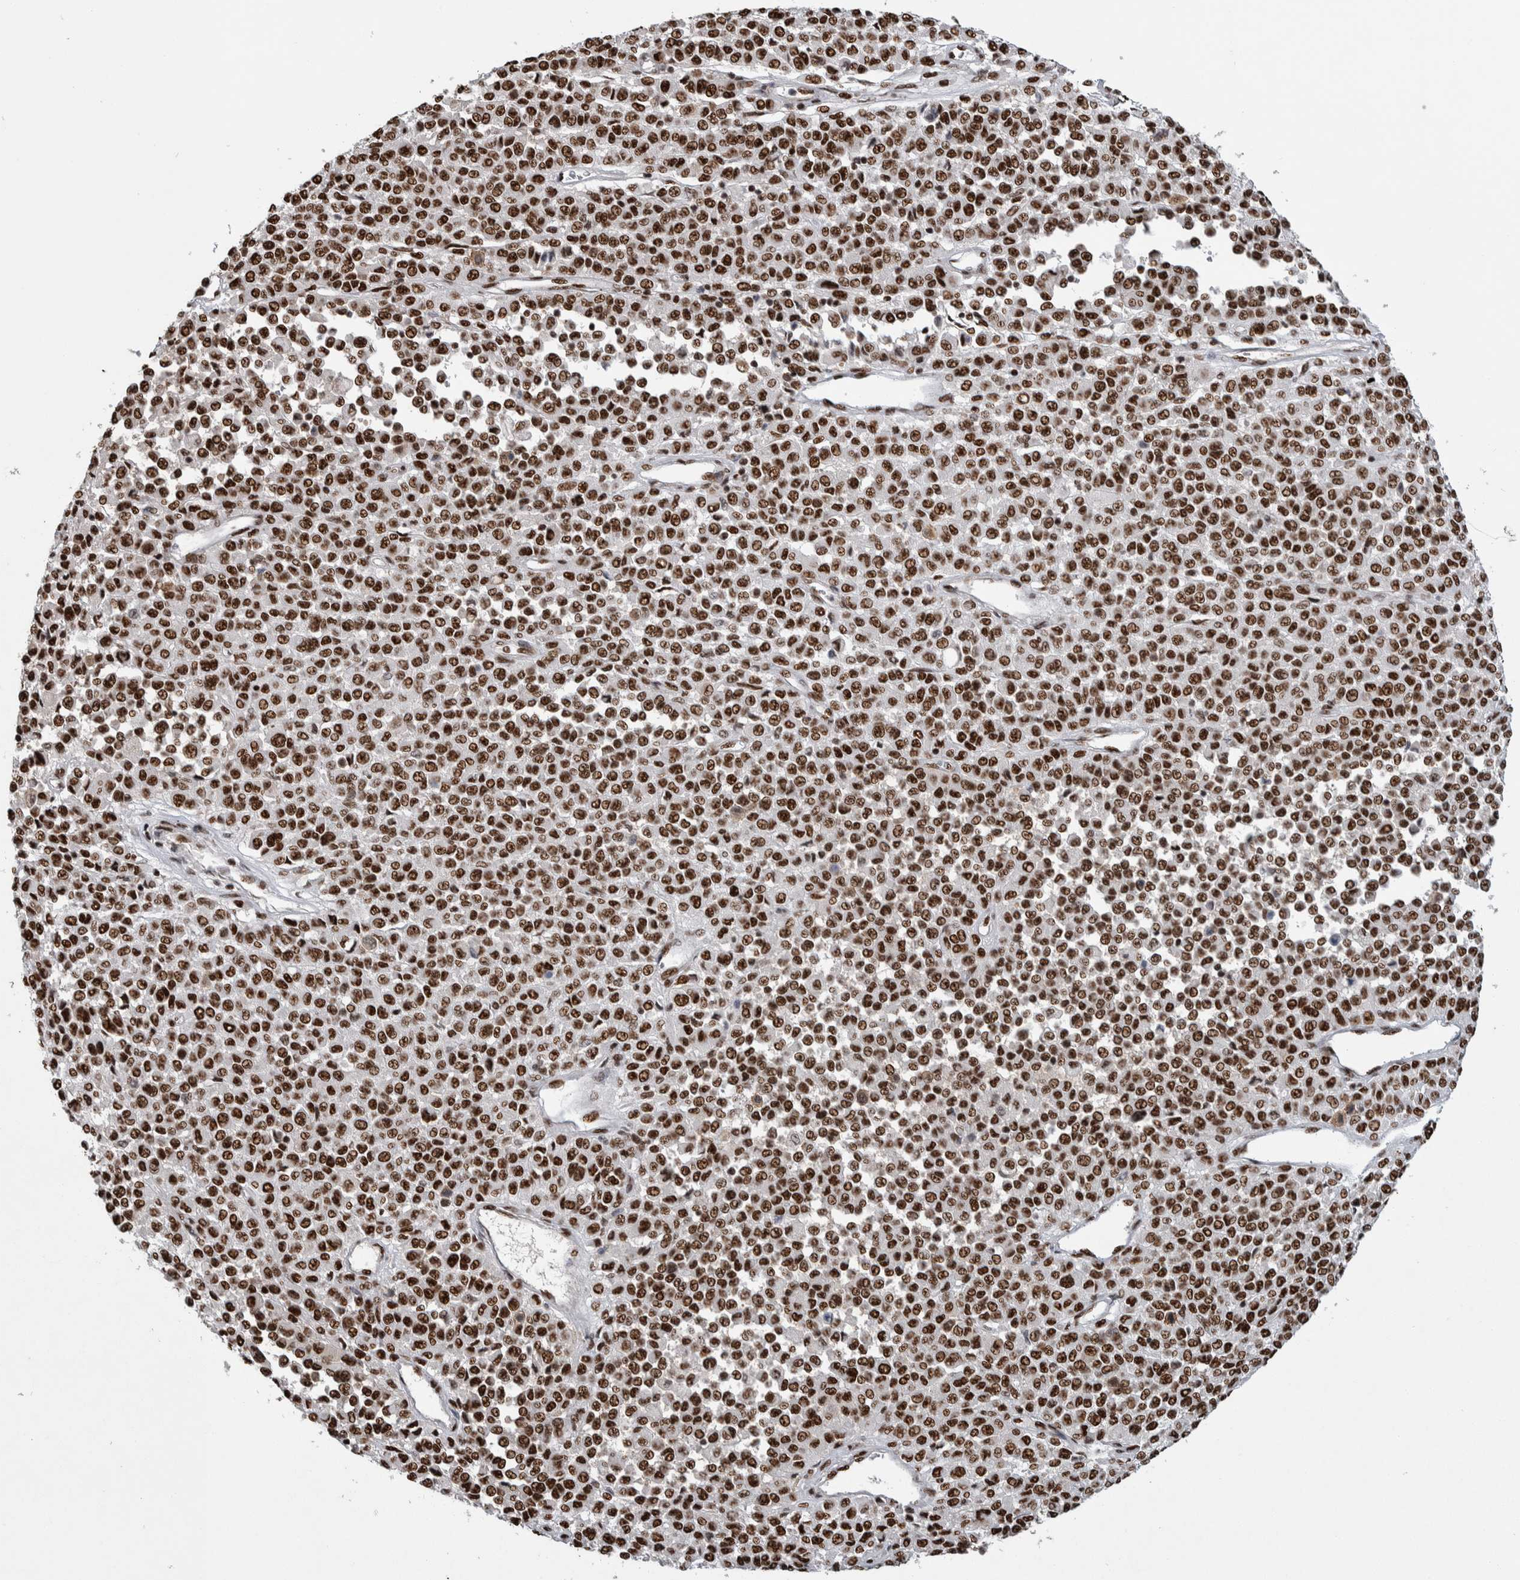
{"staining": {"intensity": "strong", "quantity": ">75%", "location": "nuclear"}, "tissue": "melanoma", "cell_type": "Tumor cells", "image_type": "cancer", "snomed": [{"axis": "morphology", "description": "Malignant melanoma, Metastatic site"}, {"axis": "topography", "description": "Pancreas"}], "caption": "Malignant melanoma (metastatic site) stained with a brown dye shows strong nuclear positive expression in about >75% of tumor cells.", "gene": "NCL", "patient": {"sex": "female", "age": 30}}